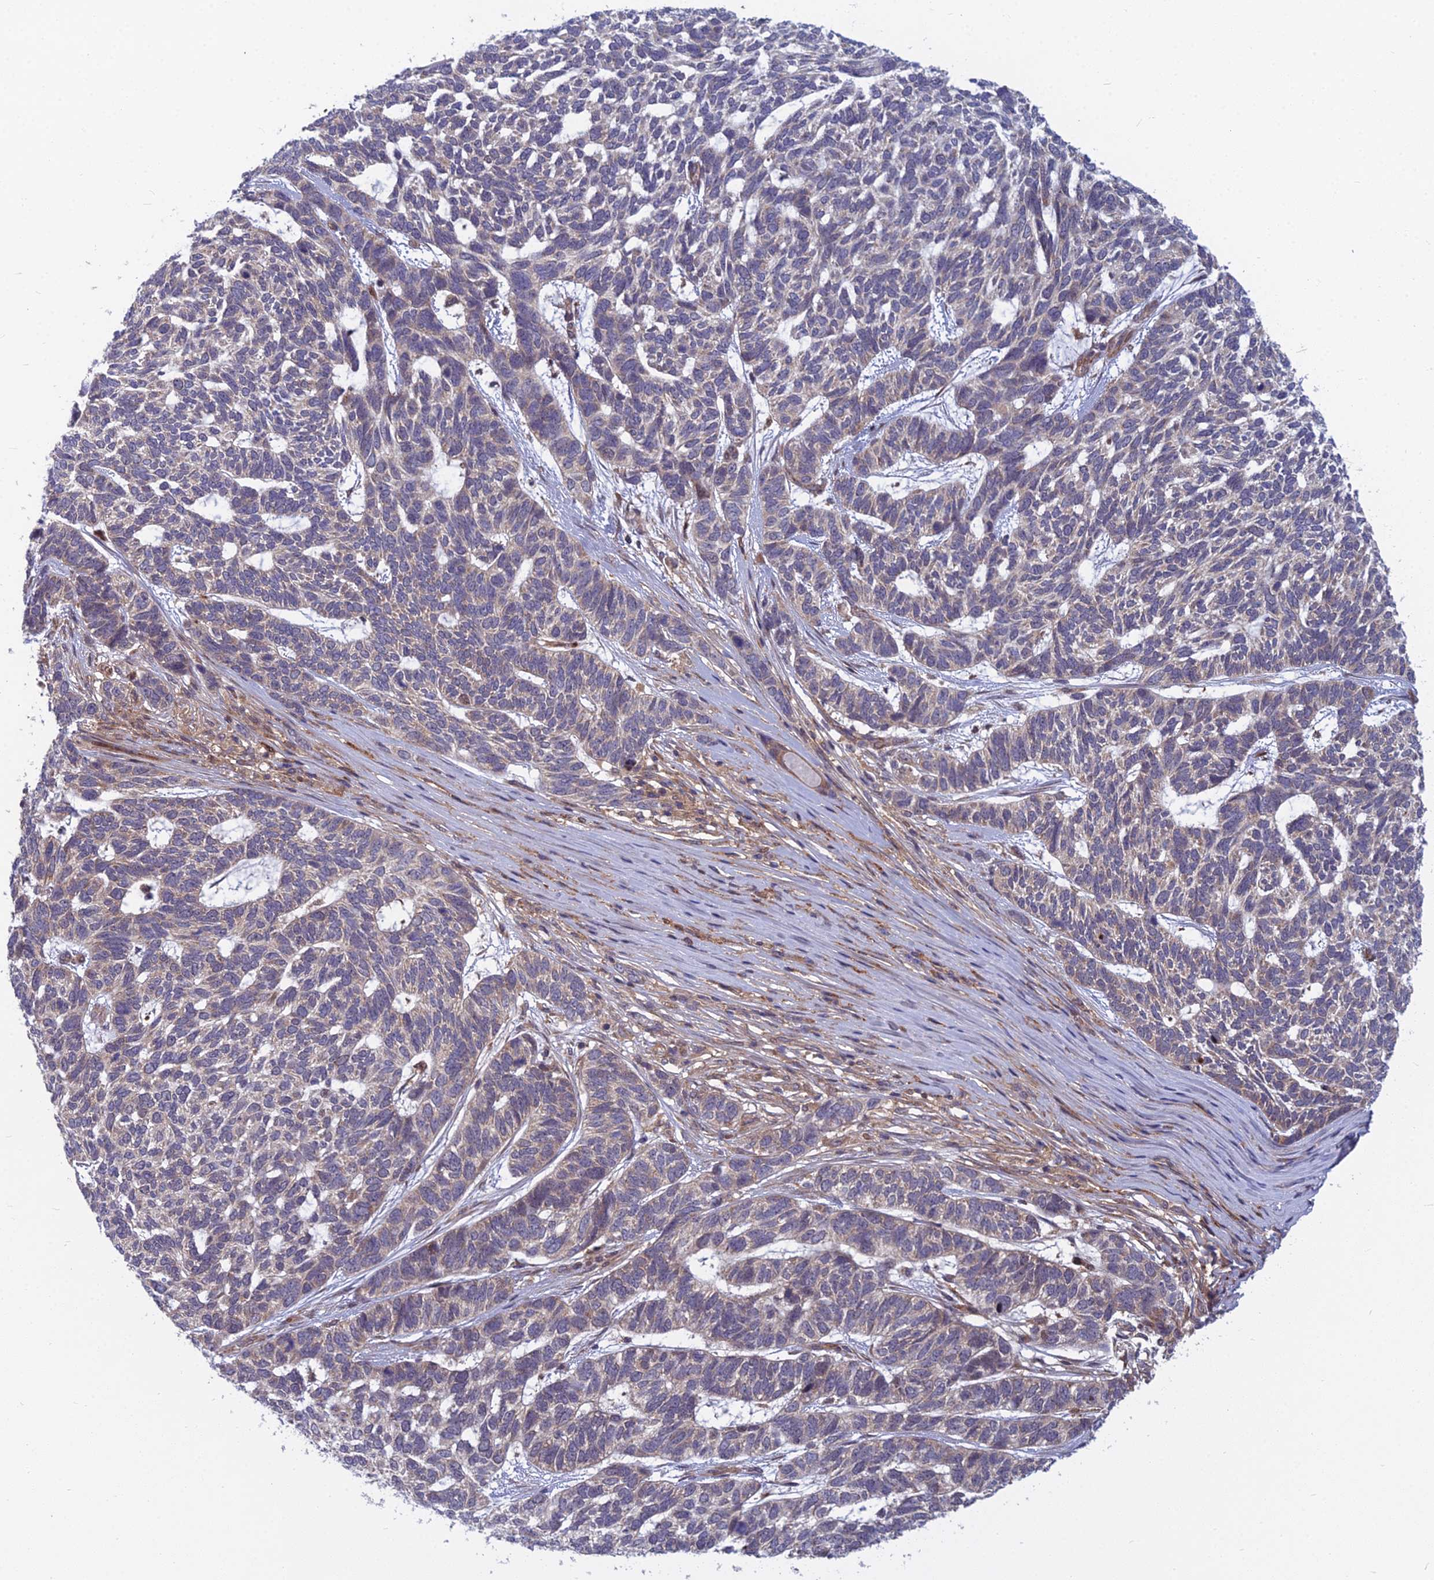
{"staining": {"intensity": "weak", "quantity": "<25%", "location": "cytoplasmic/membranous"}, "tissue": "skin cancer", "cell_type": "Tumor cells", "image_type": "cancer", "snomed": [{"axis": "morphology", "description": "Basal cell carcinoma"}, {"axis": "topography", "description": "Skin"}], "caption": "An immunohistochemistry (IHC) micrograph of skin cancer is shown. There is no staining in tumor cells of skin cancer.", "gene": "COMMD2", "patient": {"sex": "female", "age": 65}}